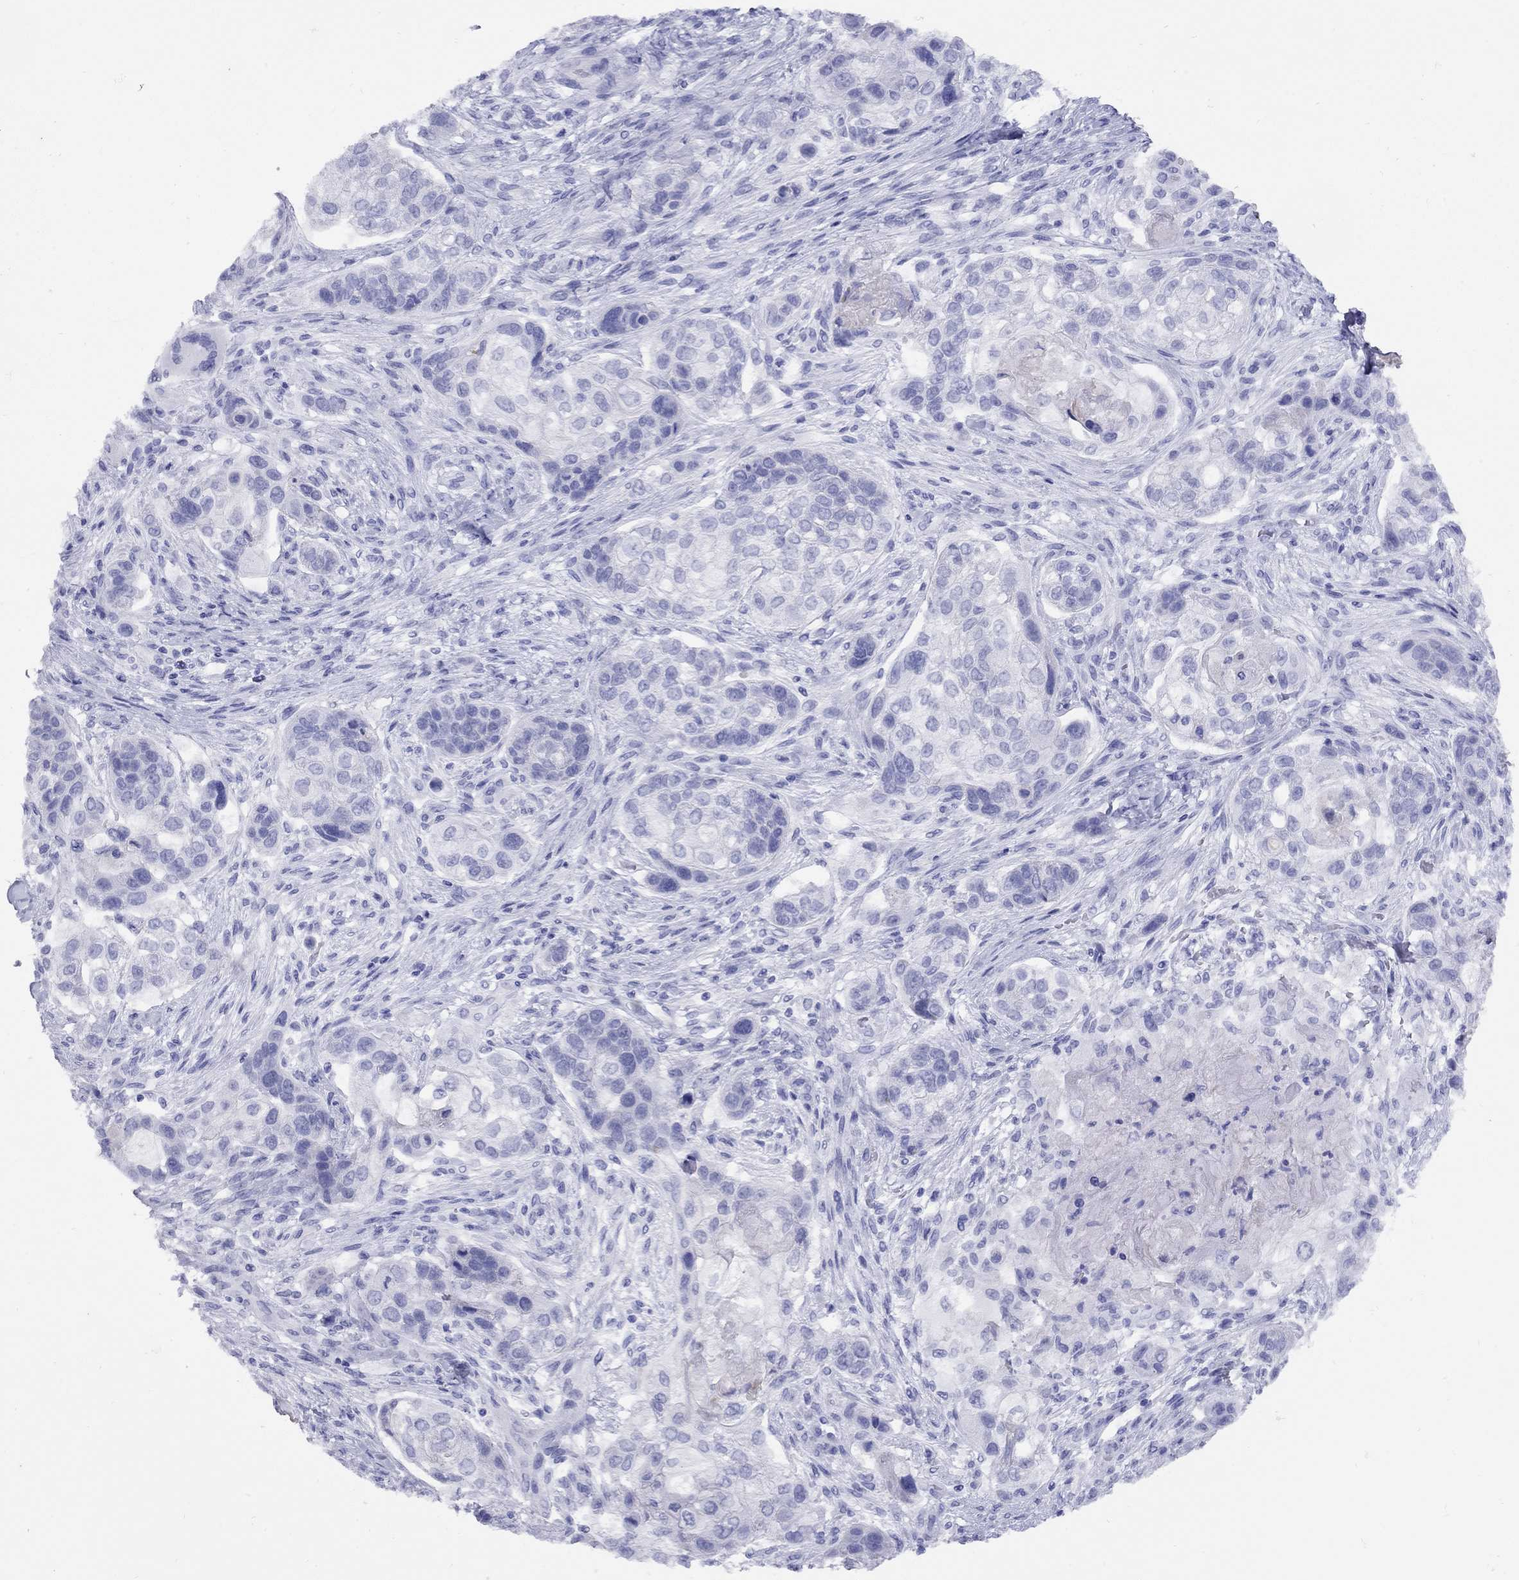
{"staining": {"intensity": "negative", "quantity": "none", "location": "none"}, "tissue": "lung cancer", "cell_type": "Tumor cells", "image_type": "cancer", "snomed": [{"axis": "morphology", "description": "Squamous cell carcinoma, NOS"}, {"axis": "topography", "description": "Lung"}], "caption": "IHC image of neoplastic tissue: human squamous cell carcinoma (lung) stained with DAB demonstrates no significant protein staining in tumor cells.", "gene": "GRIA2", "patient": {"sex": "male", "age": 69}}